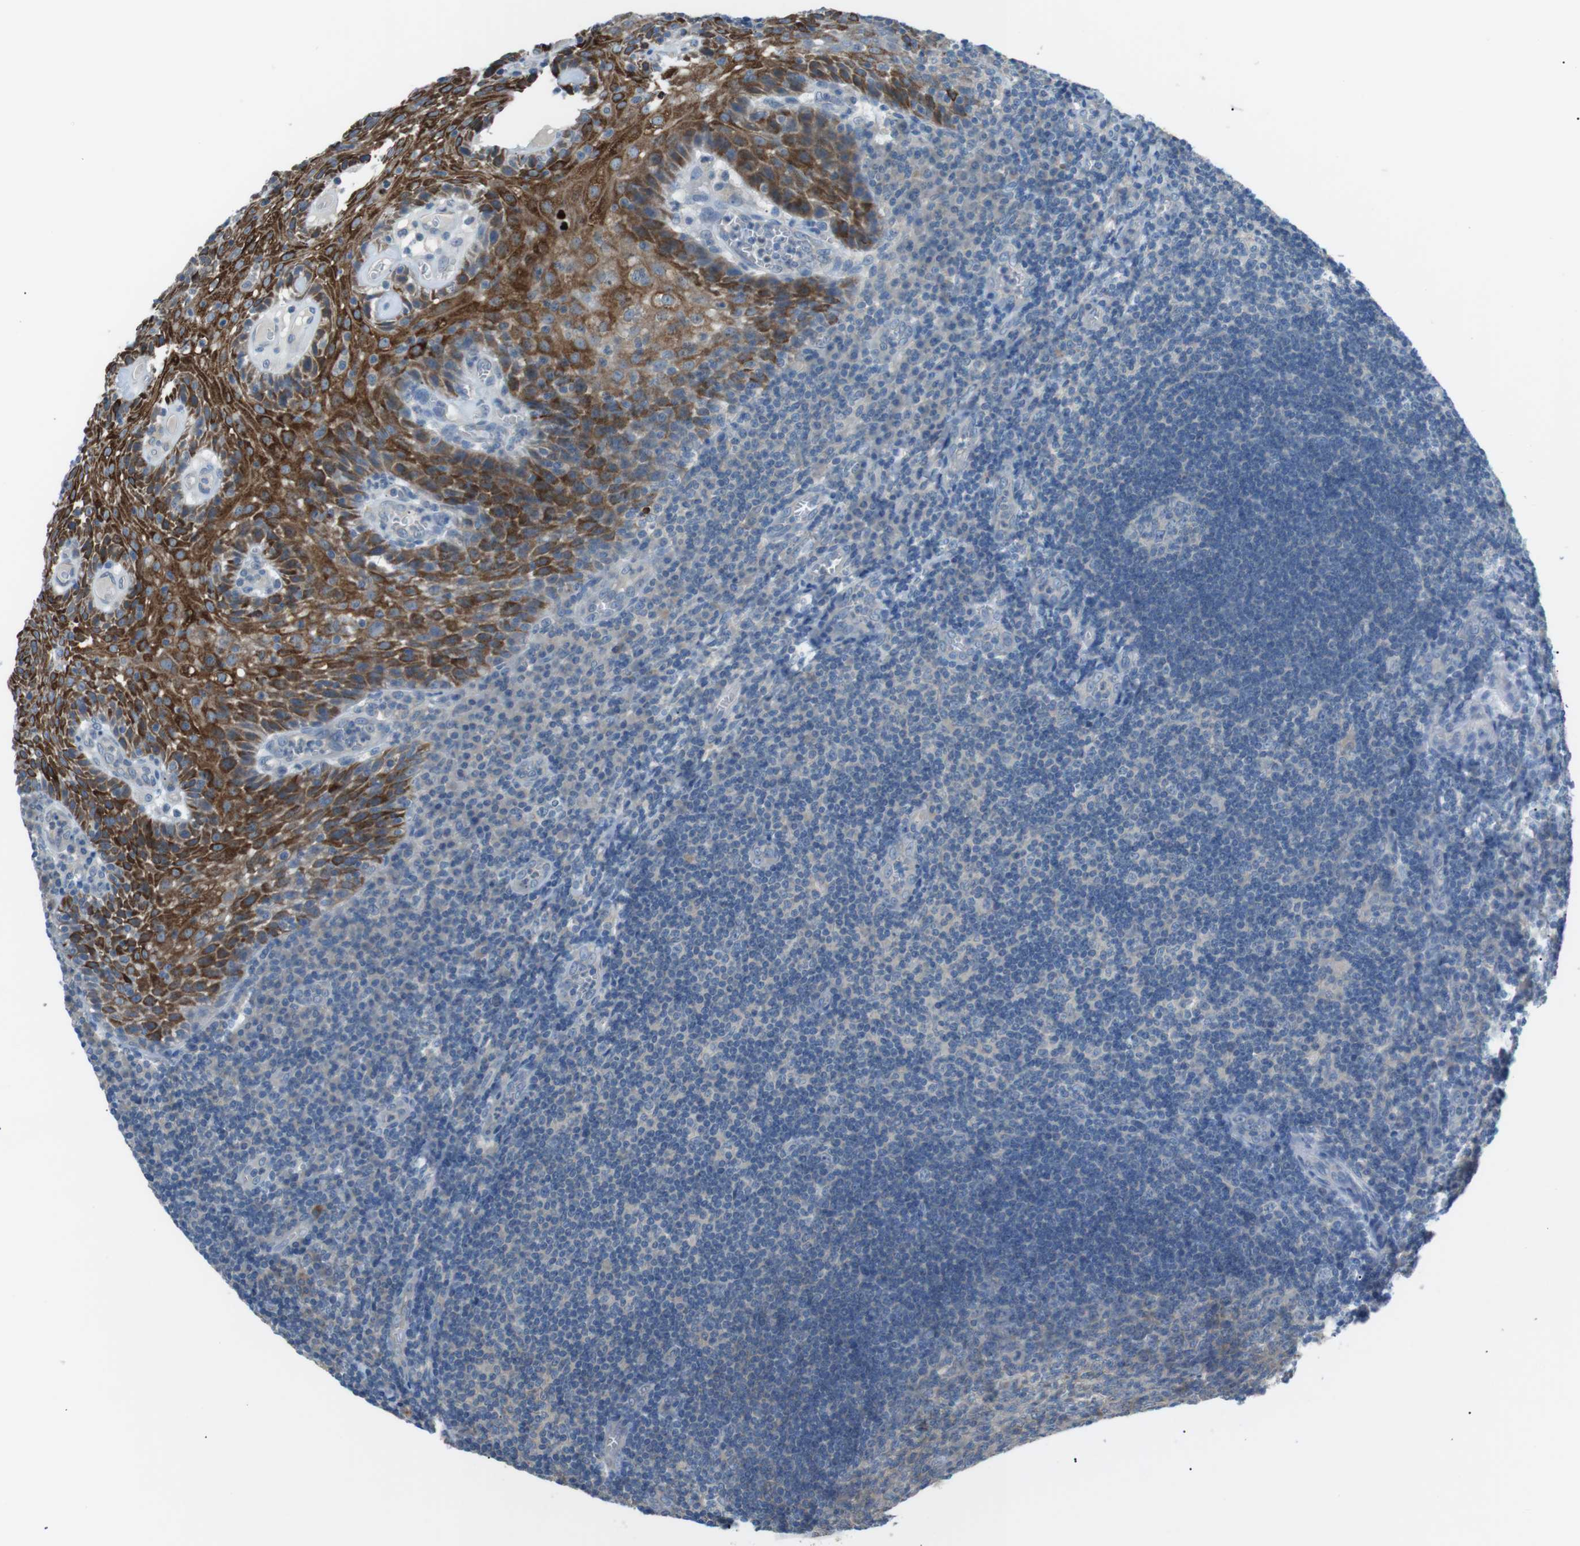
{"staining": {"intensity": "negative", "quantity": "none", "location": "none"}, "tissue": "tonsil", "cell_type": "Germinal center cells", "image_type": "normal", "snomed": [{"axis": "morphology", "description": "Normal tissue, NOS"}, {"axis": "topography", "description": "Tonsil"}], "caption": "An IHC photomicrograph of benign tonsil is shown. There is no staining in germinal center cells of tonsil. (DAB immunohistochemistry (IHC) with hematoxylin counter stain).", "gene": "CDH26", "patient": {"sex": "male", "age": 37}}